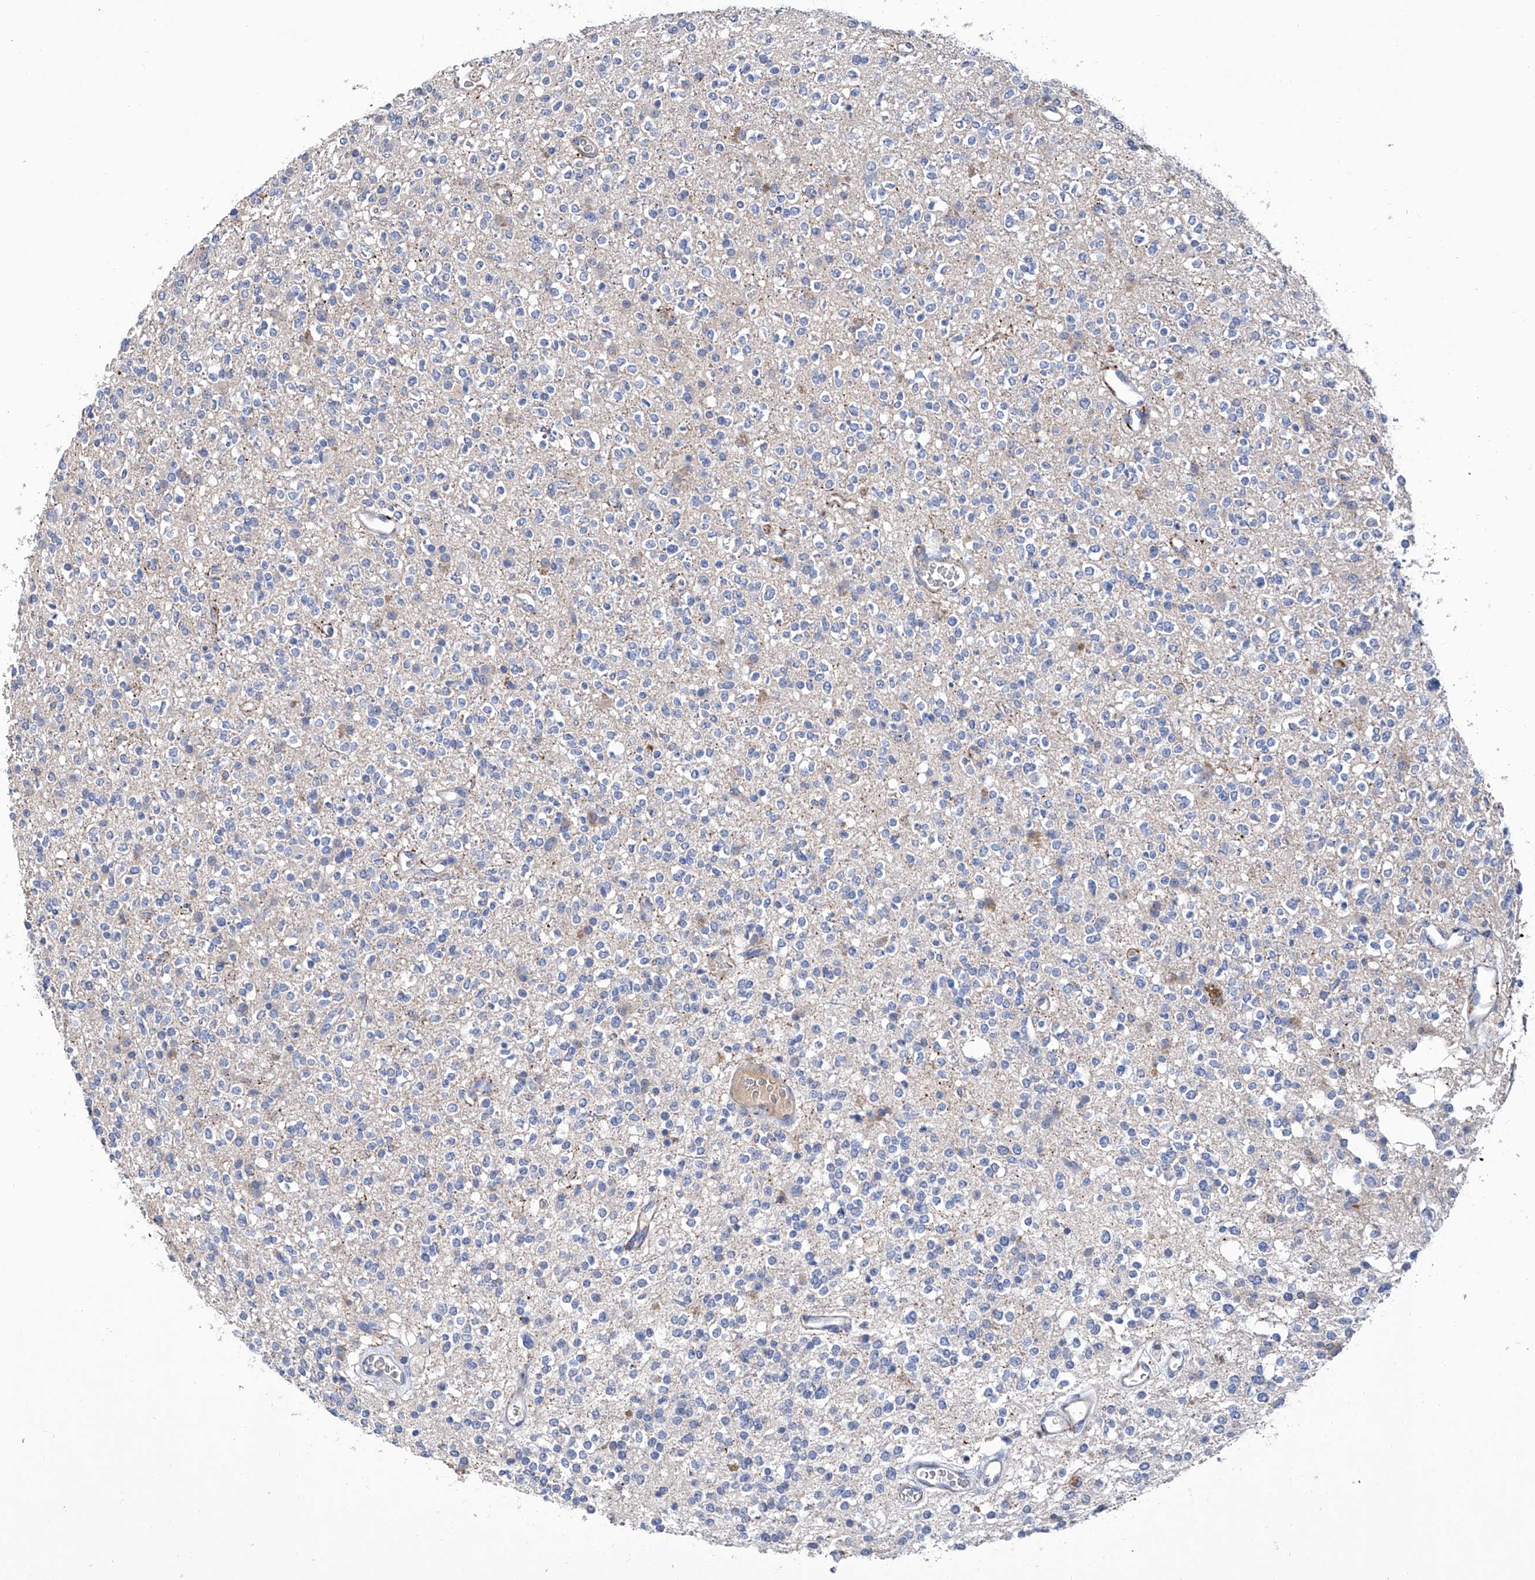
{"staining": {"intensity": "negative", "quantity": "none", "location": "none"}, "tissue": "glioma", "cell_type": "Tumor cells", "image_type": "cancer", "snomed": [{"axis": "morphology", "description": "Glioma, malignant, High grade"}, {"axis": "topography", "description": "Brain"}], "caption": "This is a histopathology image of immunohistochemistry staining of glioma, which shows no expression in tumor cells.", "gene": "GPT", "patient": {"sex": "male", "age": 34}}